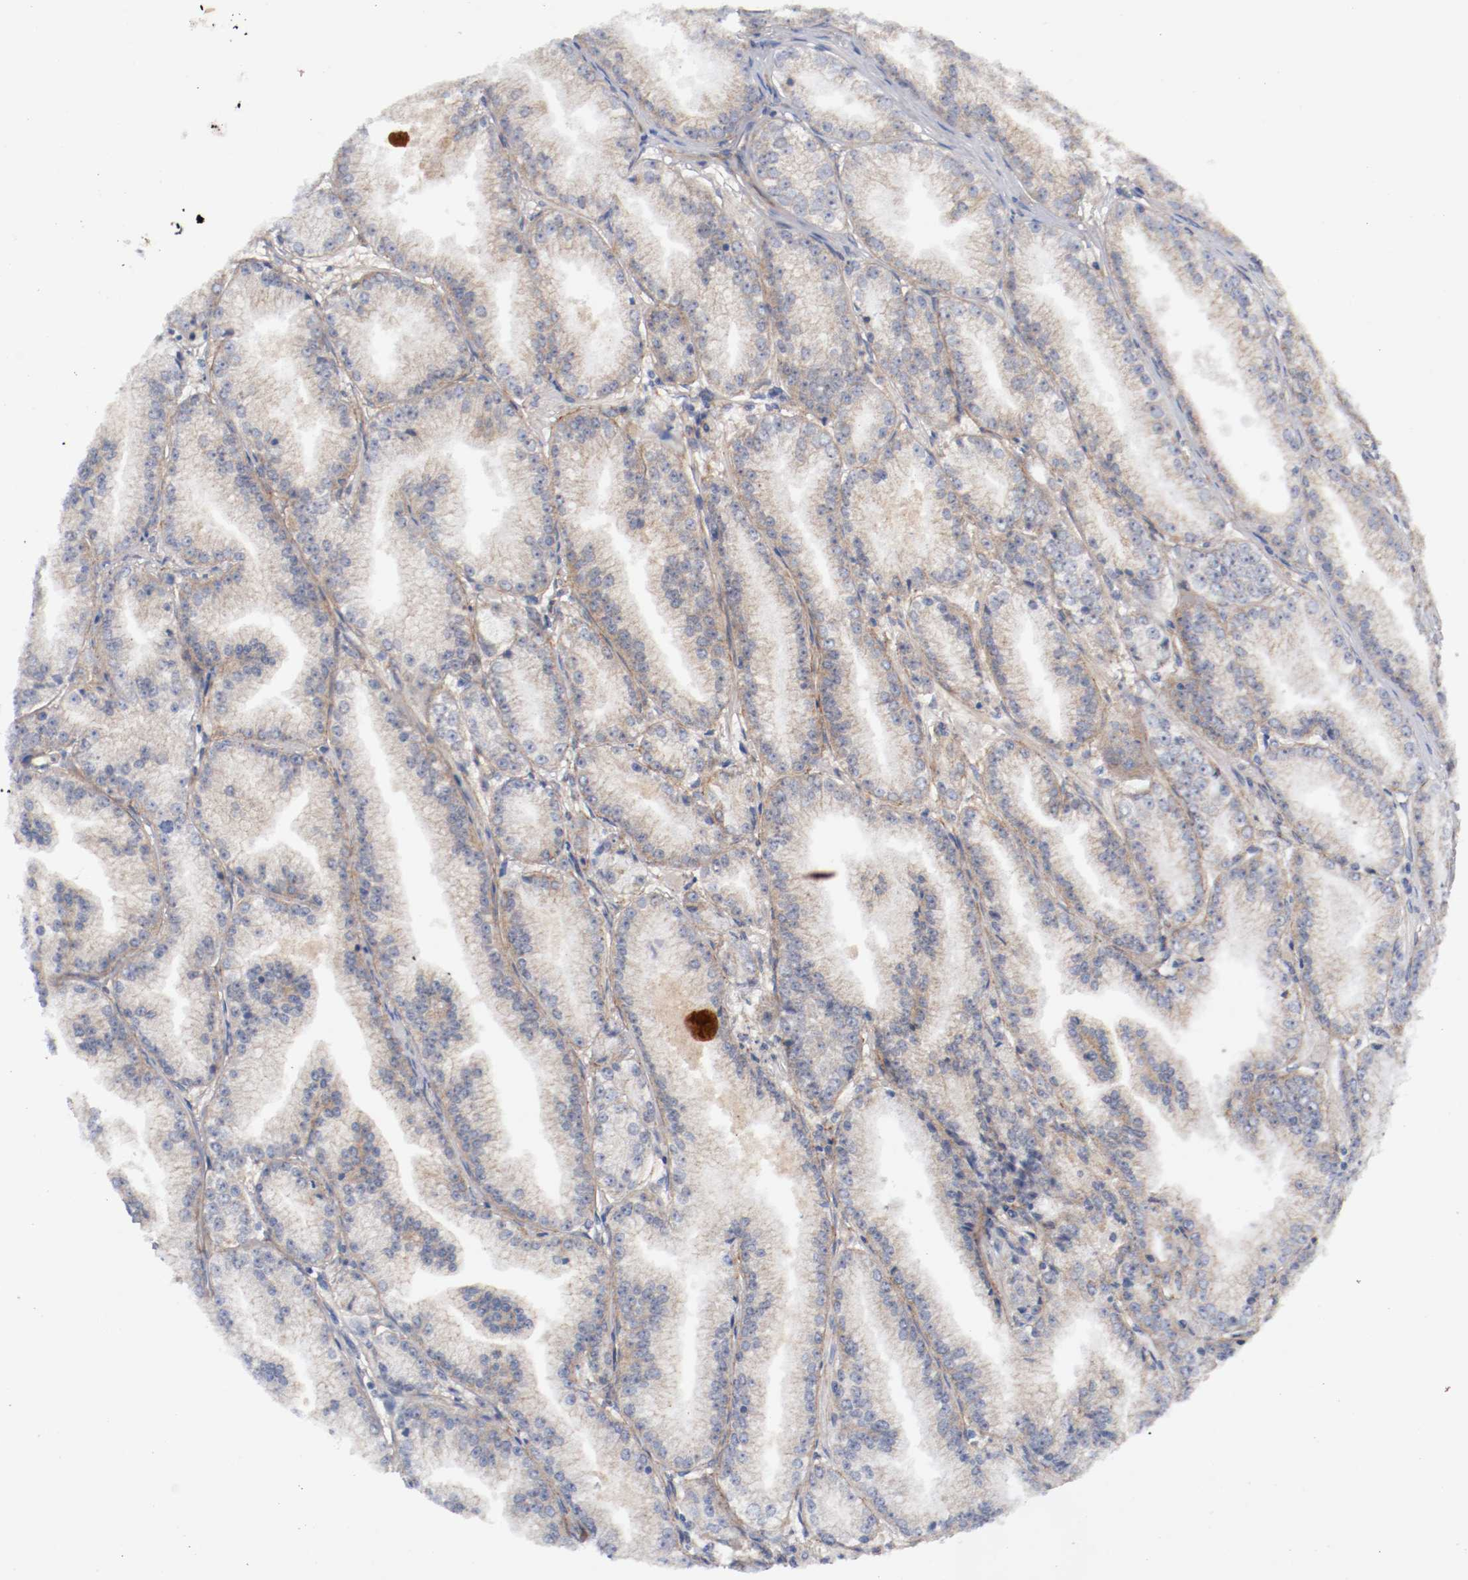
{"staining": {"intensity": "weak", "quantity": "25%-75%", "location": "cytoplasmic/membranous"}, "tissue": "prostate cancer", "cell_type": "Tumor cells", "image_type": "cancer", "snomed": [{"axis": "morphology", "description": "Adenocarcinoma, High grade"}, {"axis": "topography", "description": "Prostate"}], "caption": "High-power microscopy captured an immunohistochemistry photomicrograph of prostate adenocarcinoma (high-grade), revealing weak cytoplasmic/membranous positivity in about 25%-75% of tumor cells.", "gene": "TYK2", "patient": {"sex": "male", "age": 61}}